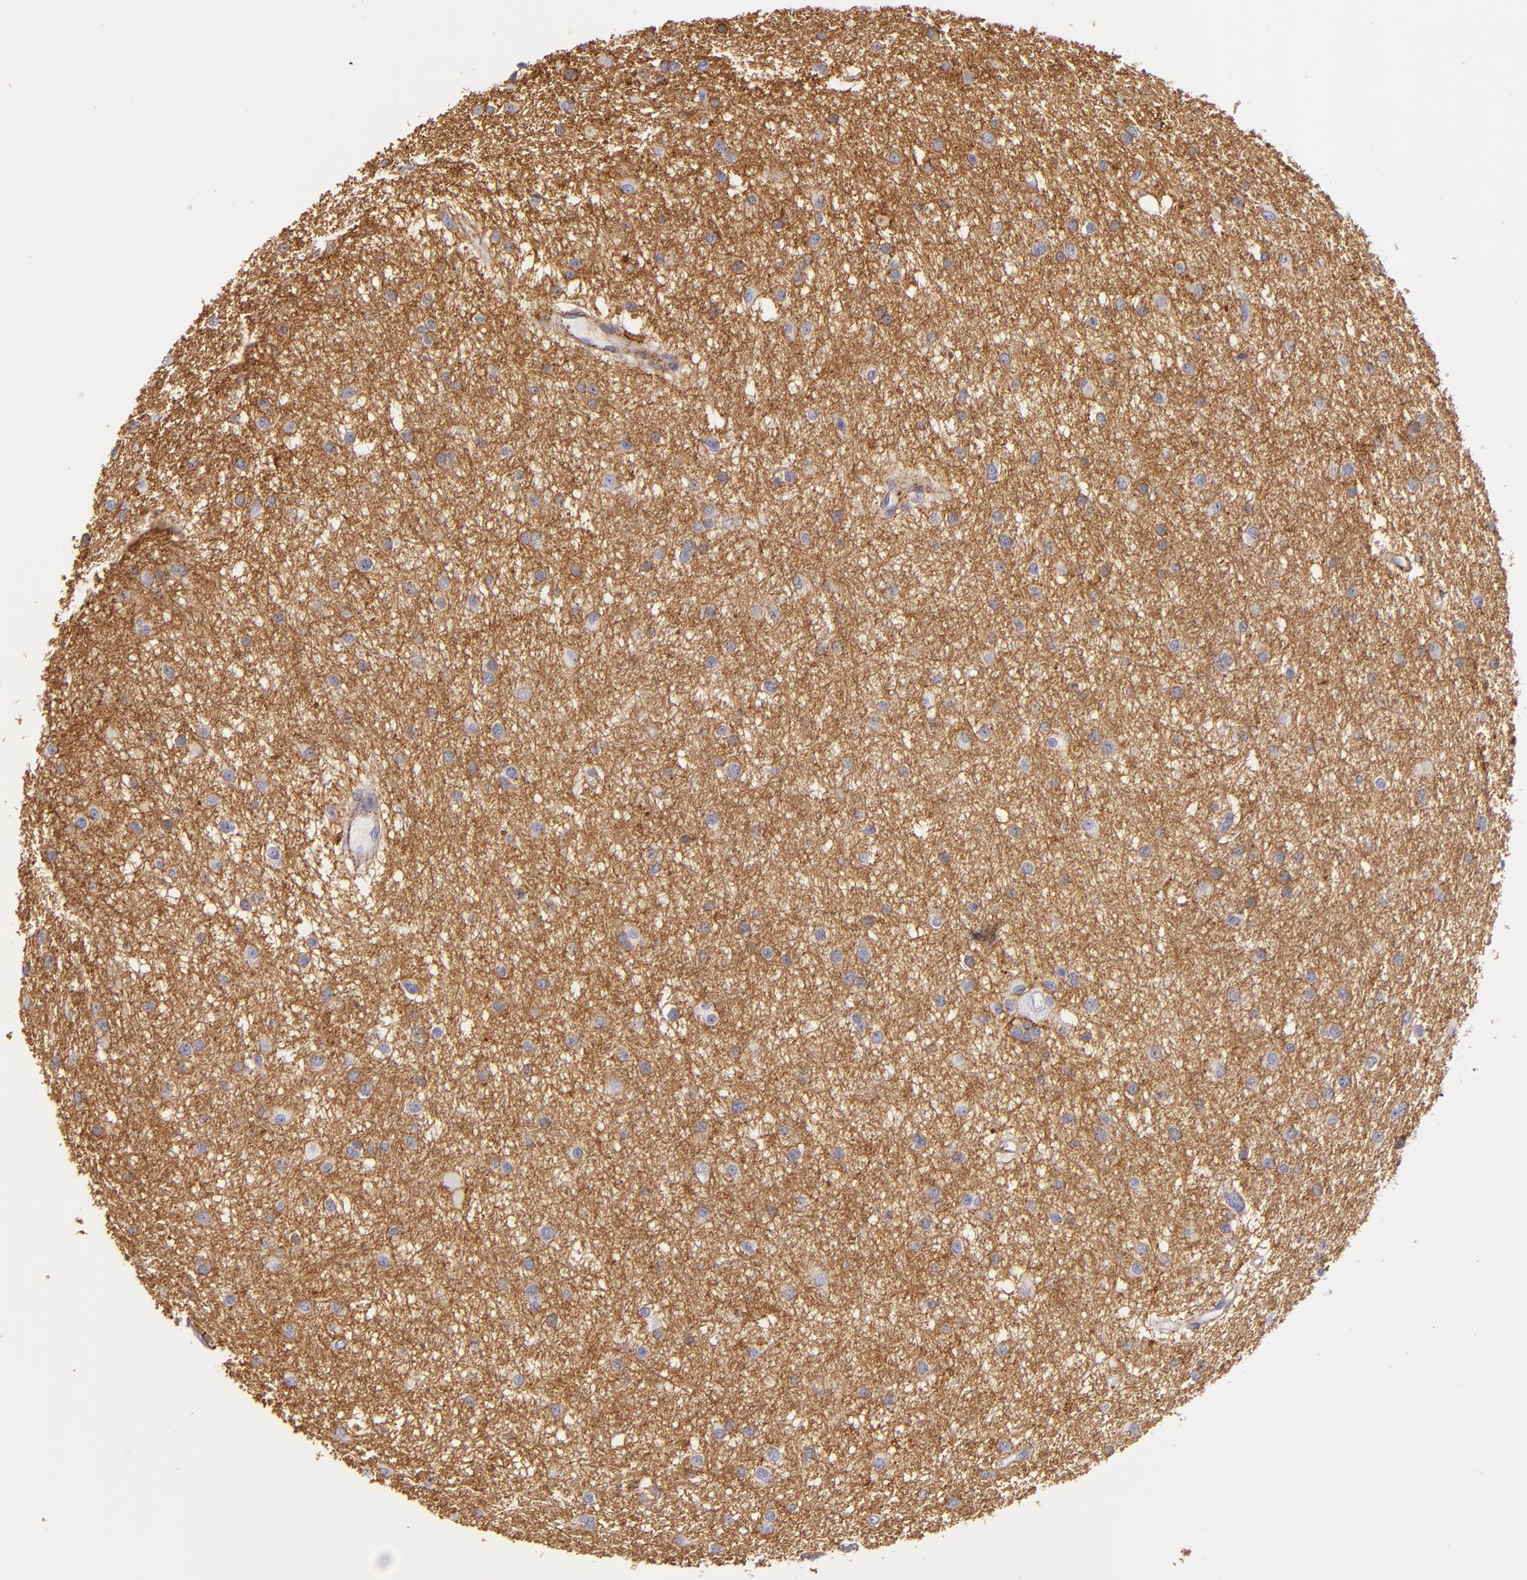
{"staining": {"intensity": "strong", "quantity": ">75%", "location": "cytoplasmic/membranous"}, "tissue": "glioma", "cell_type": "Tumor cells", "image_type": "cancer", "snomed": [{"axis": "morphology", "description": "Glioma, malignant, Low grade"}, {"axis": "topography", "description": "Brain"}], "caption": "There is high levels of strong cytoplasmic/membranous expression in tumor cells of malignant low-grade glioma, as demonstrated by immunohistochemical staining (brown color).", "gene": "CD9", "patient": {"sex": "female", "age": 36}}